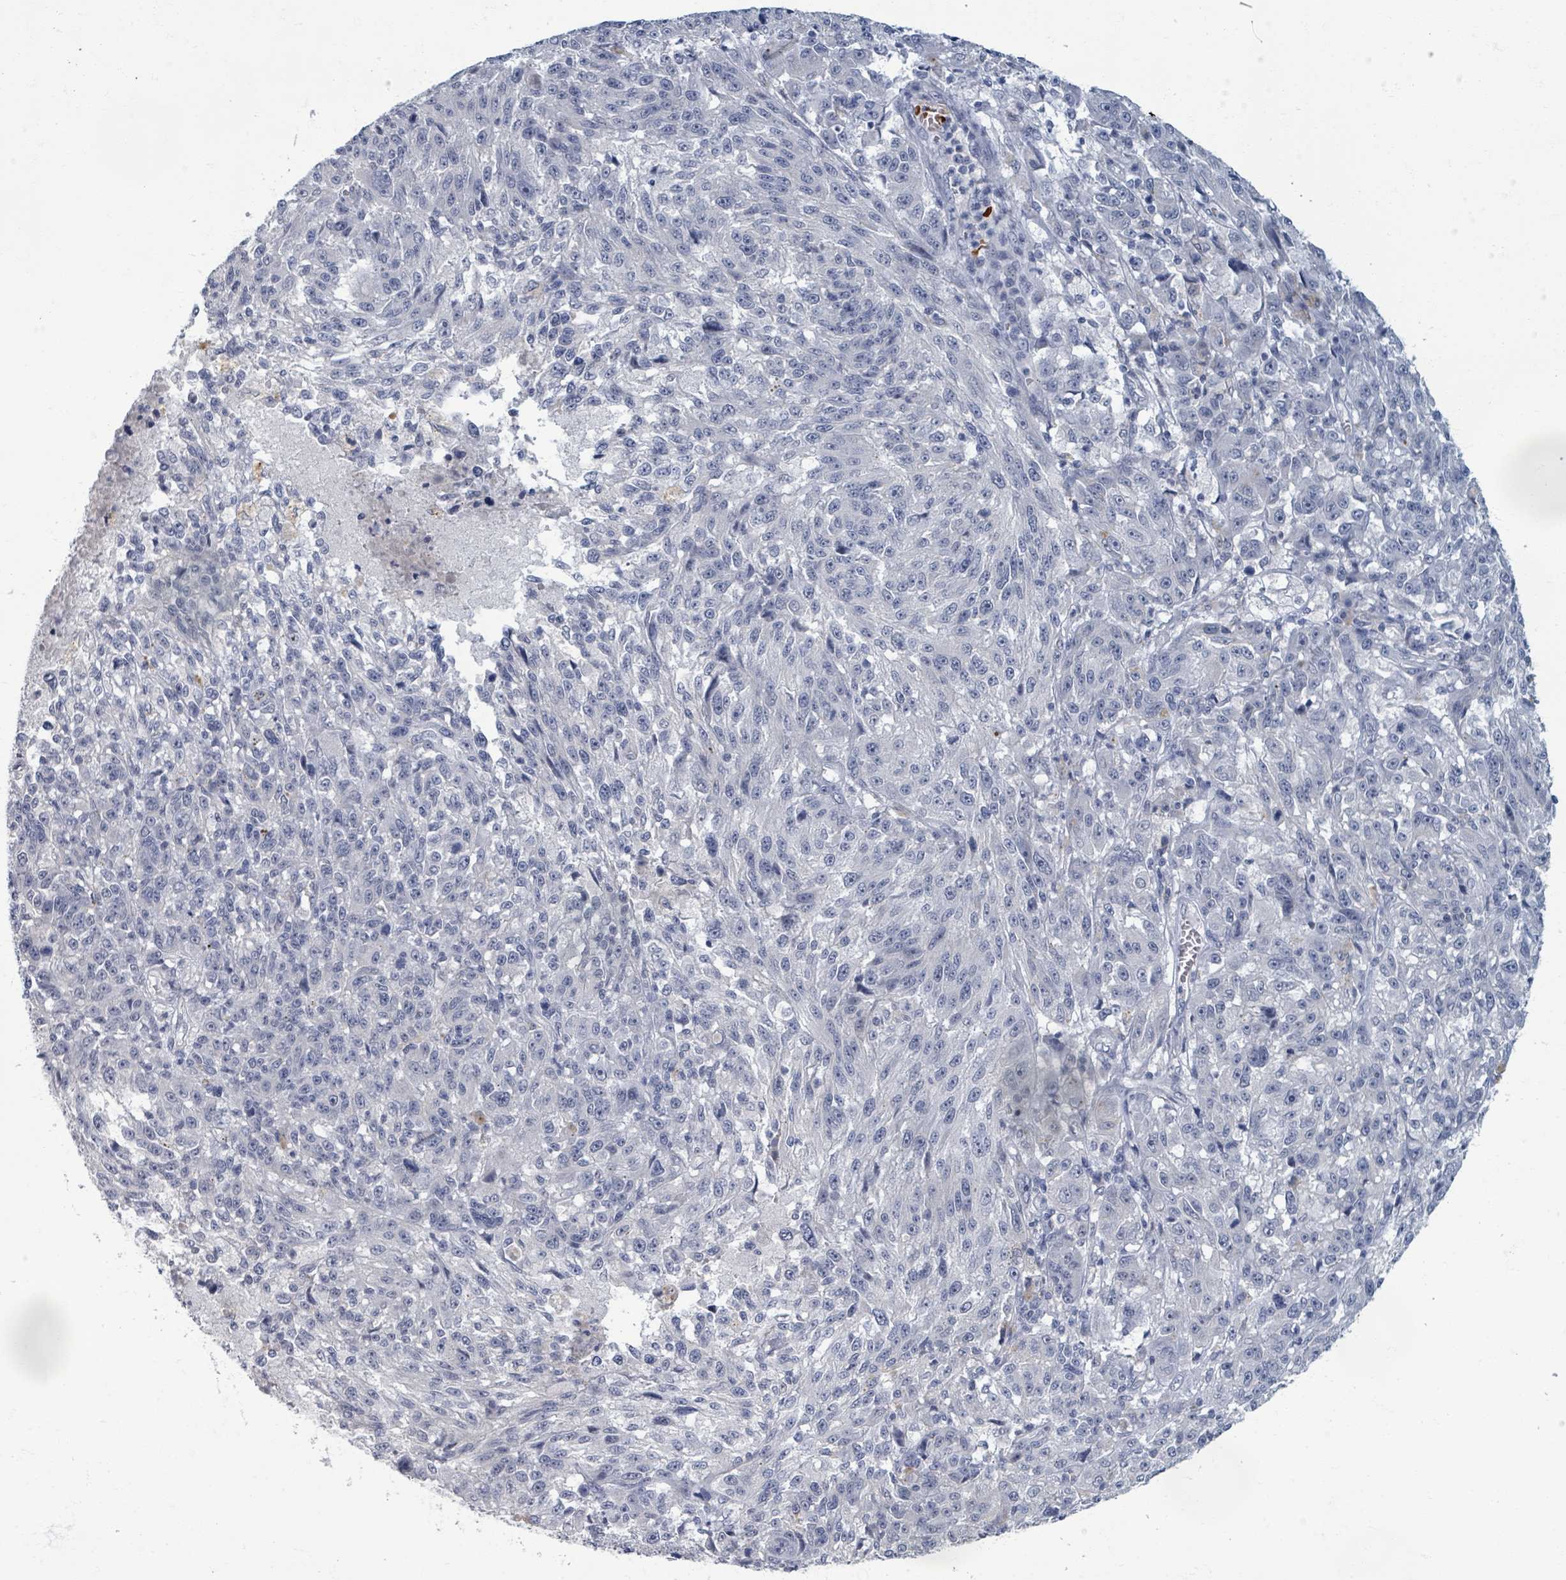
{"staining": {"intensity": "negative", "quantity": "none", "location": "none"}, "tissue": "melanoma", "cell_type": "Tumor cells", "image_type": "cancer", "snomed": [{"axis": "morphology", "description": "Malignant melanoma, NOS"}, {"axis": "topography", "description": "Skin"}], "caption": "A micrograph of human malignant melanoma is negative for staining in tumor cells.", "gene": "WNT11", "patient": {"sex": "male", "age": 53}}